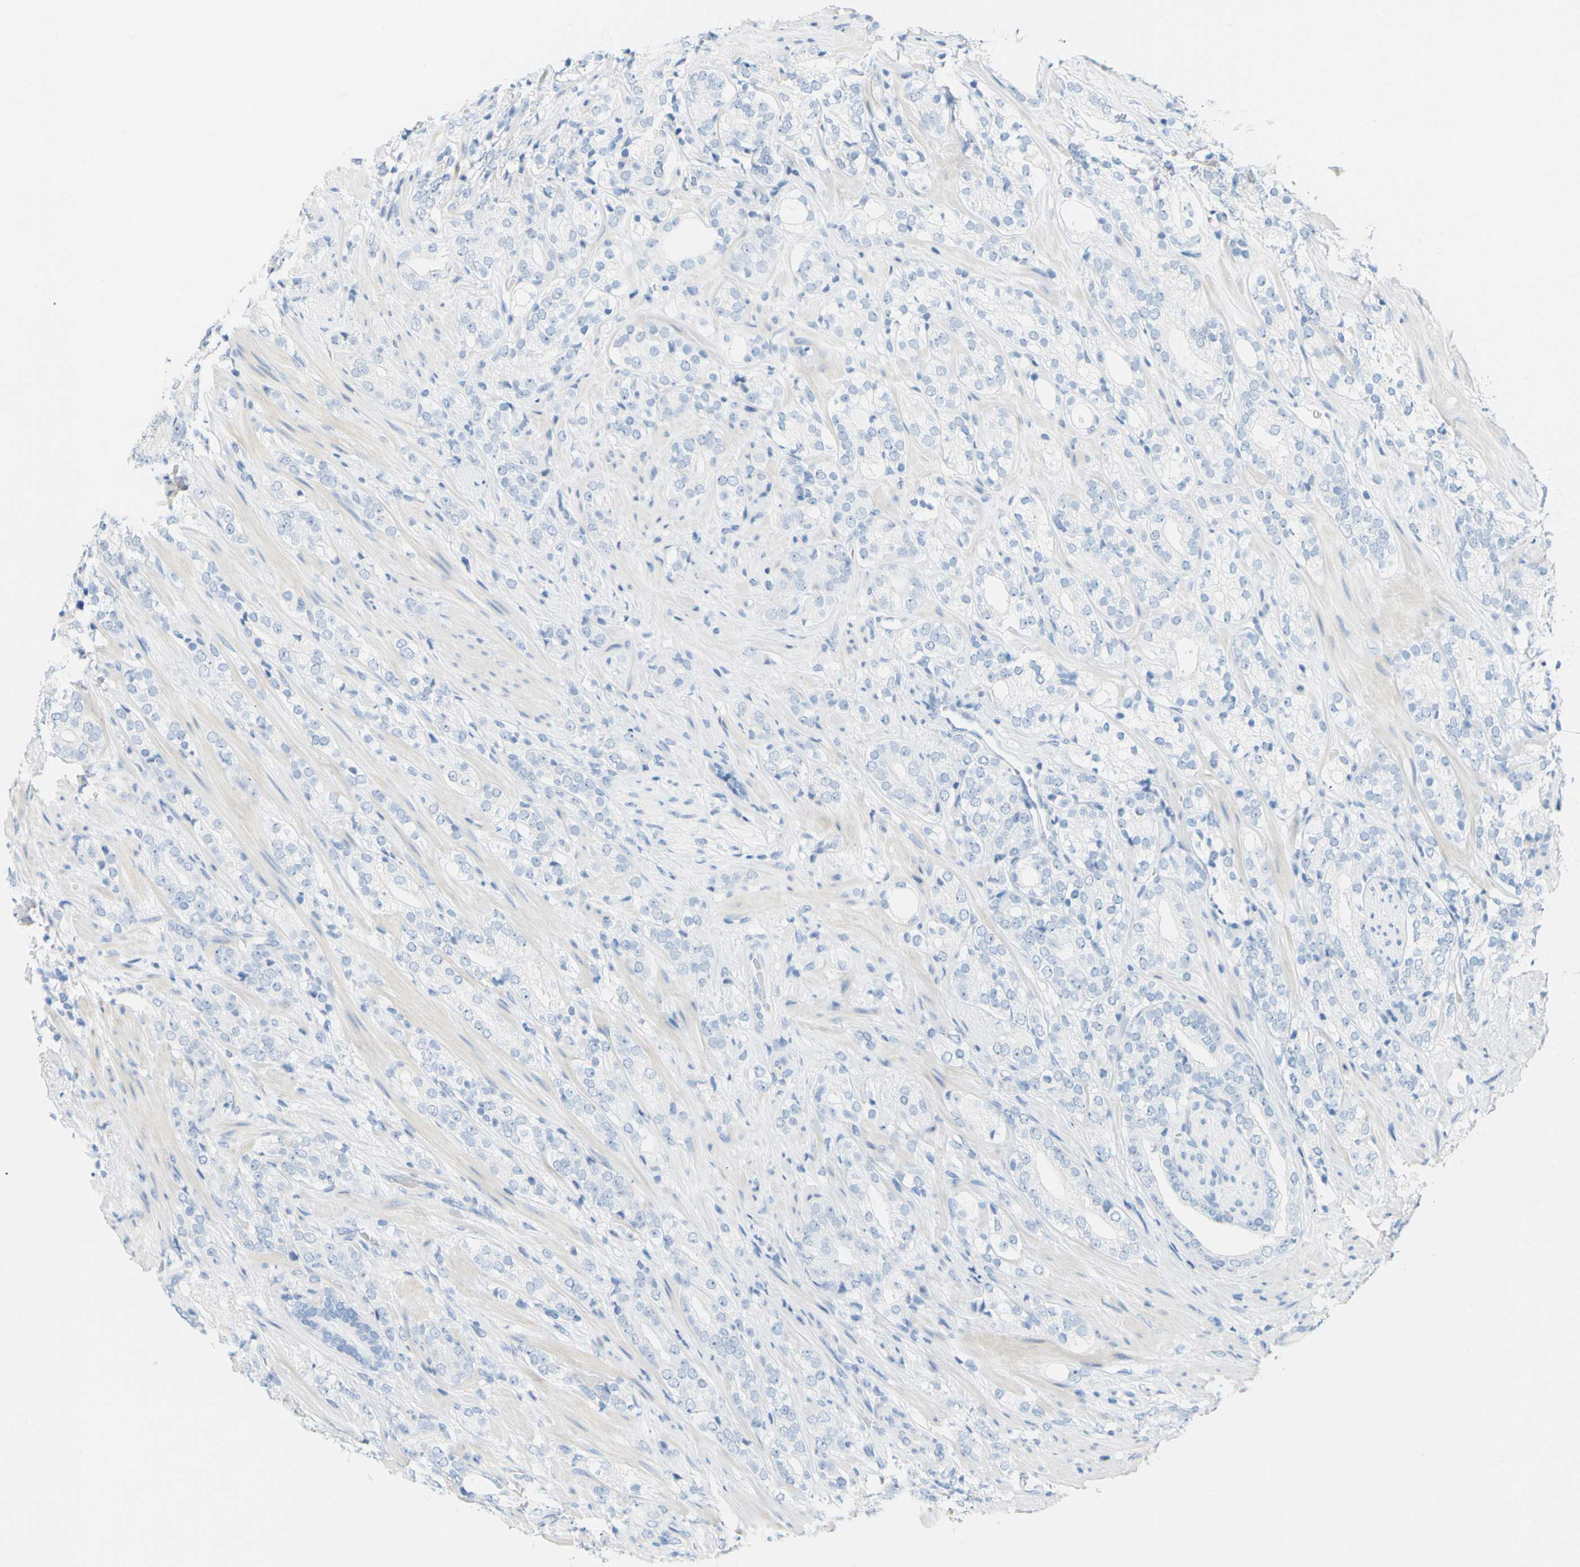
{"staining": {"intensity": "negative", "quantity": "none", "location": "none"}, "tissue": "prostate cancer", "cell_type": "Tumor cells", "image_type": "cancer", "snomed": [{"axis": "morphology", "description": "Adenocarcinoma, High grade"}, {"axis": "topography", "description": "Prostate"}], "caption": "Micrograph shows no significant protein expression in tumor cells of adenocarcinoma (high-grade) (prostate). (DAB (3,3'-diaminobenzidine) immunohistochemistry (IHC) with hematoxylin counter stain).", "gene": "OPN1SW", "patient": {"sex": "male", "age": 71}}